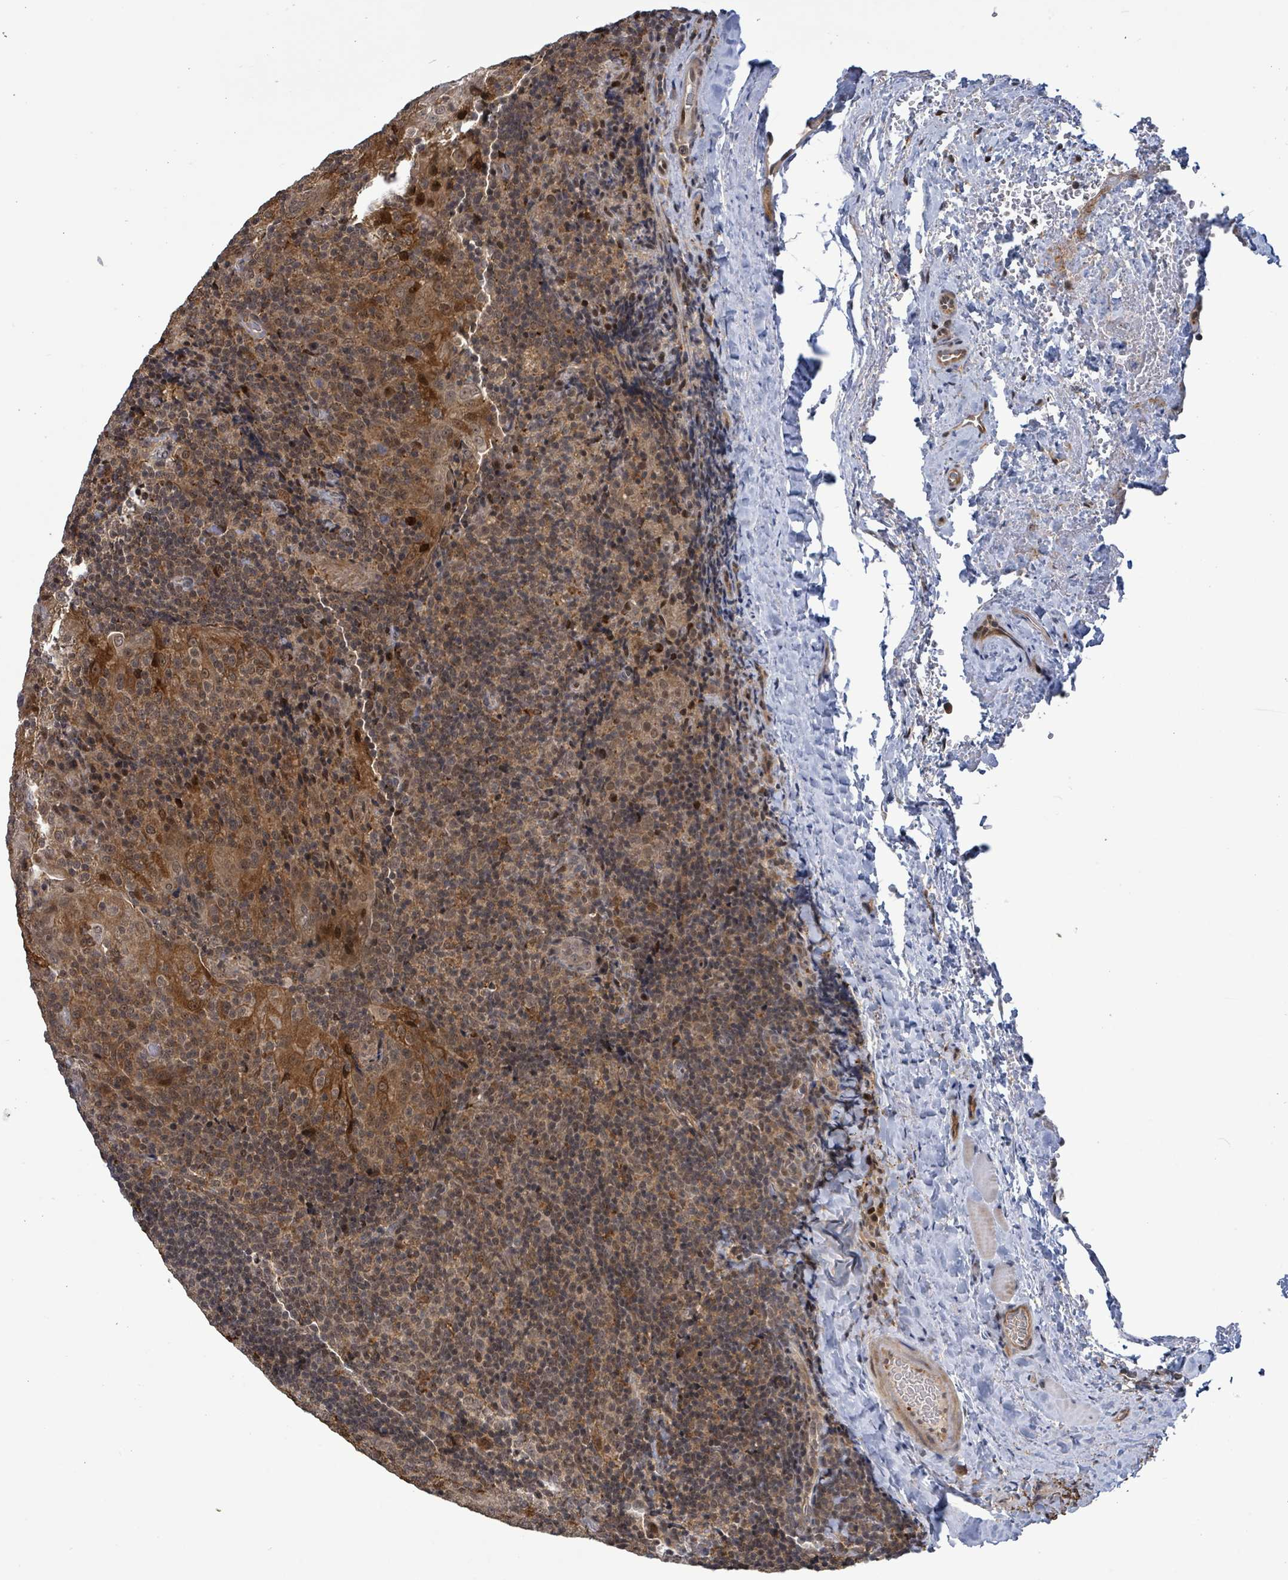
{"staining": {"intensity": "weak", "quantity": "25%-75%", "location": "cytoplasmic/membranous,nuclear"}, "tissue": "tonsil", "cell_type": "Germinal center cells", "image_type": "normal", "snomed": [{"axis": "morphology", "description": "Normal tissue, NOS"}, {"axis": "topography", "description": "Tonsil"}], "caption": "The histopathology image exhibits immunohistochemical staining of unremarkable tonsil. There is weak cytoplasmic/membranous,nuclear positivity is appreciated in approximately 25%-75% of germinal center cells. The staining is performed using DAB (3,3'-diaminobenzidine) brown chromogen to label protein expression. The nuclei are counter-stained blue using hematoxylin.", "gene": "FBXO6", "patient": {"sex": "male", "age": 17}}